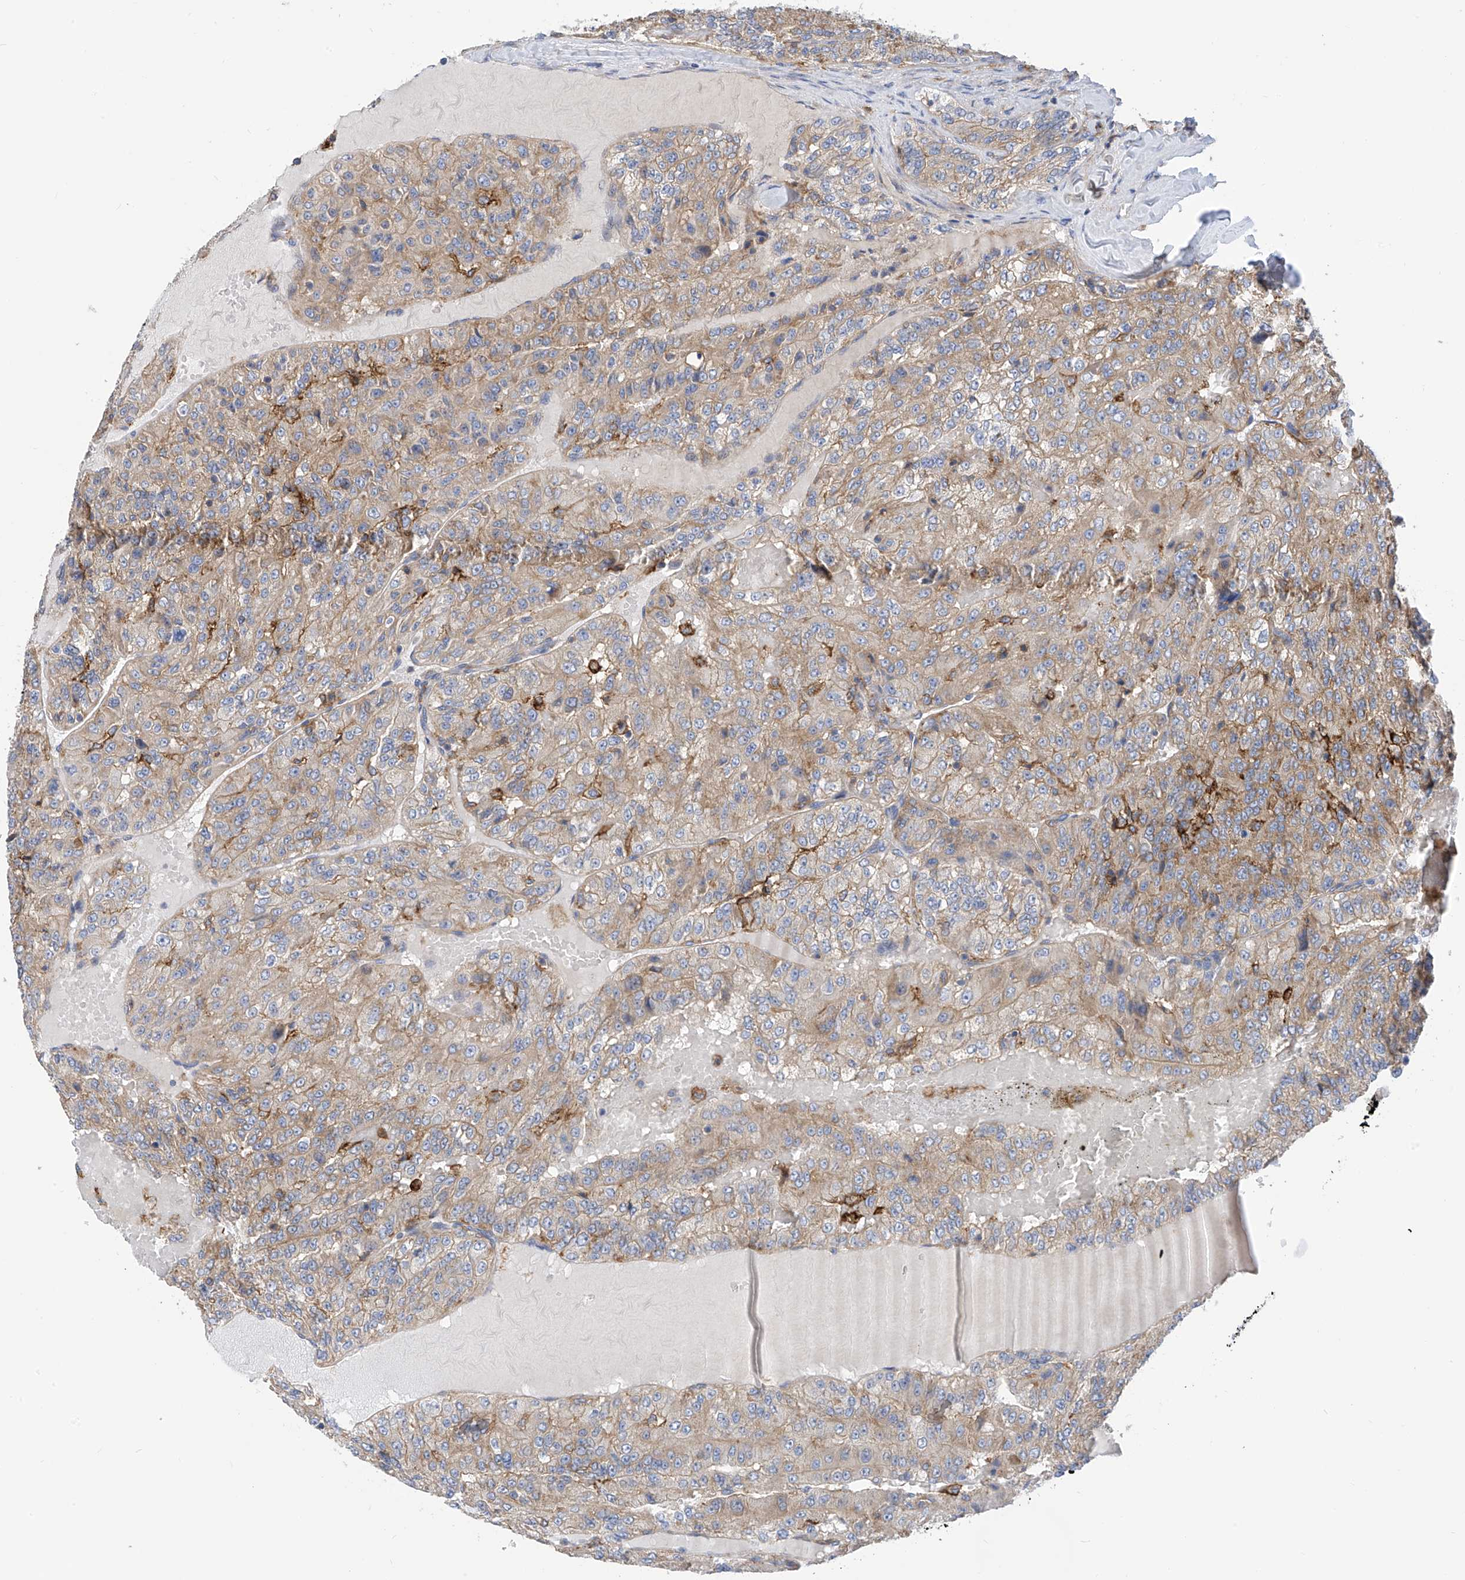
{"staining": {"intensity": "moderate", "quantity": ">75%", "location": "cytoplasmic/membranous"}, "tissue": "renal cancer", "cell_type": "Tumor cells", "image_type": "cancer", "snomed": [{"axis": "morphology", "description": "Adenocarcinoma, NOS"}, {"axis": "topography", "description": "Kidney"}], "caption": "Adenocarcinoma (renal) tissue demonstrates moderate cytoplasmic/membranous expression in approximately >75% of tumor cells, visualized by immunohistochemistry.", "gene": "P2RX7", "patient": {"sex": "female", "age": 63}}